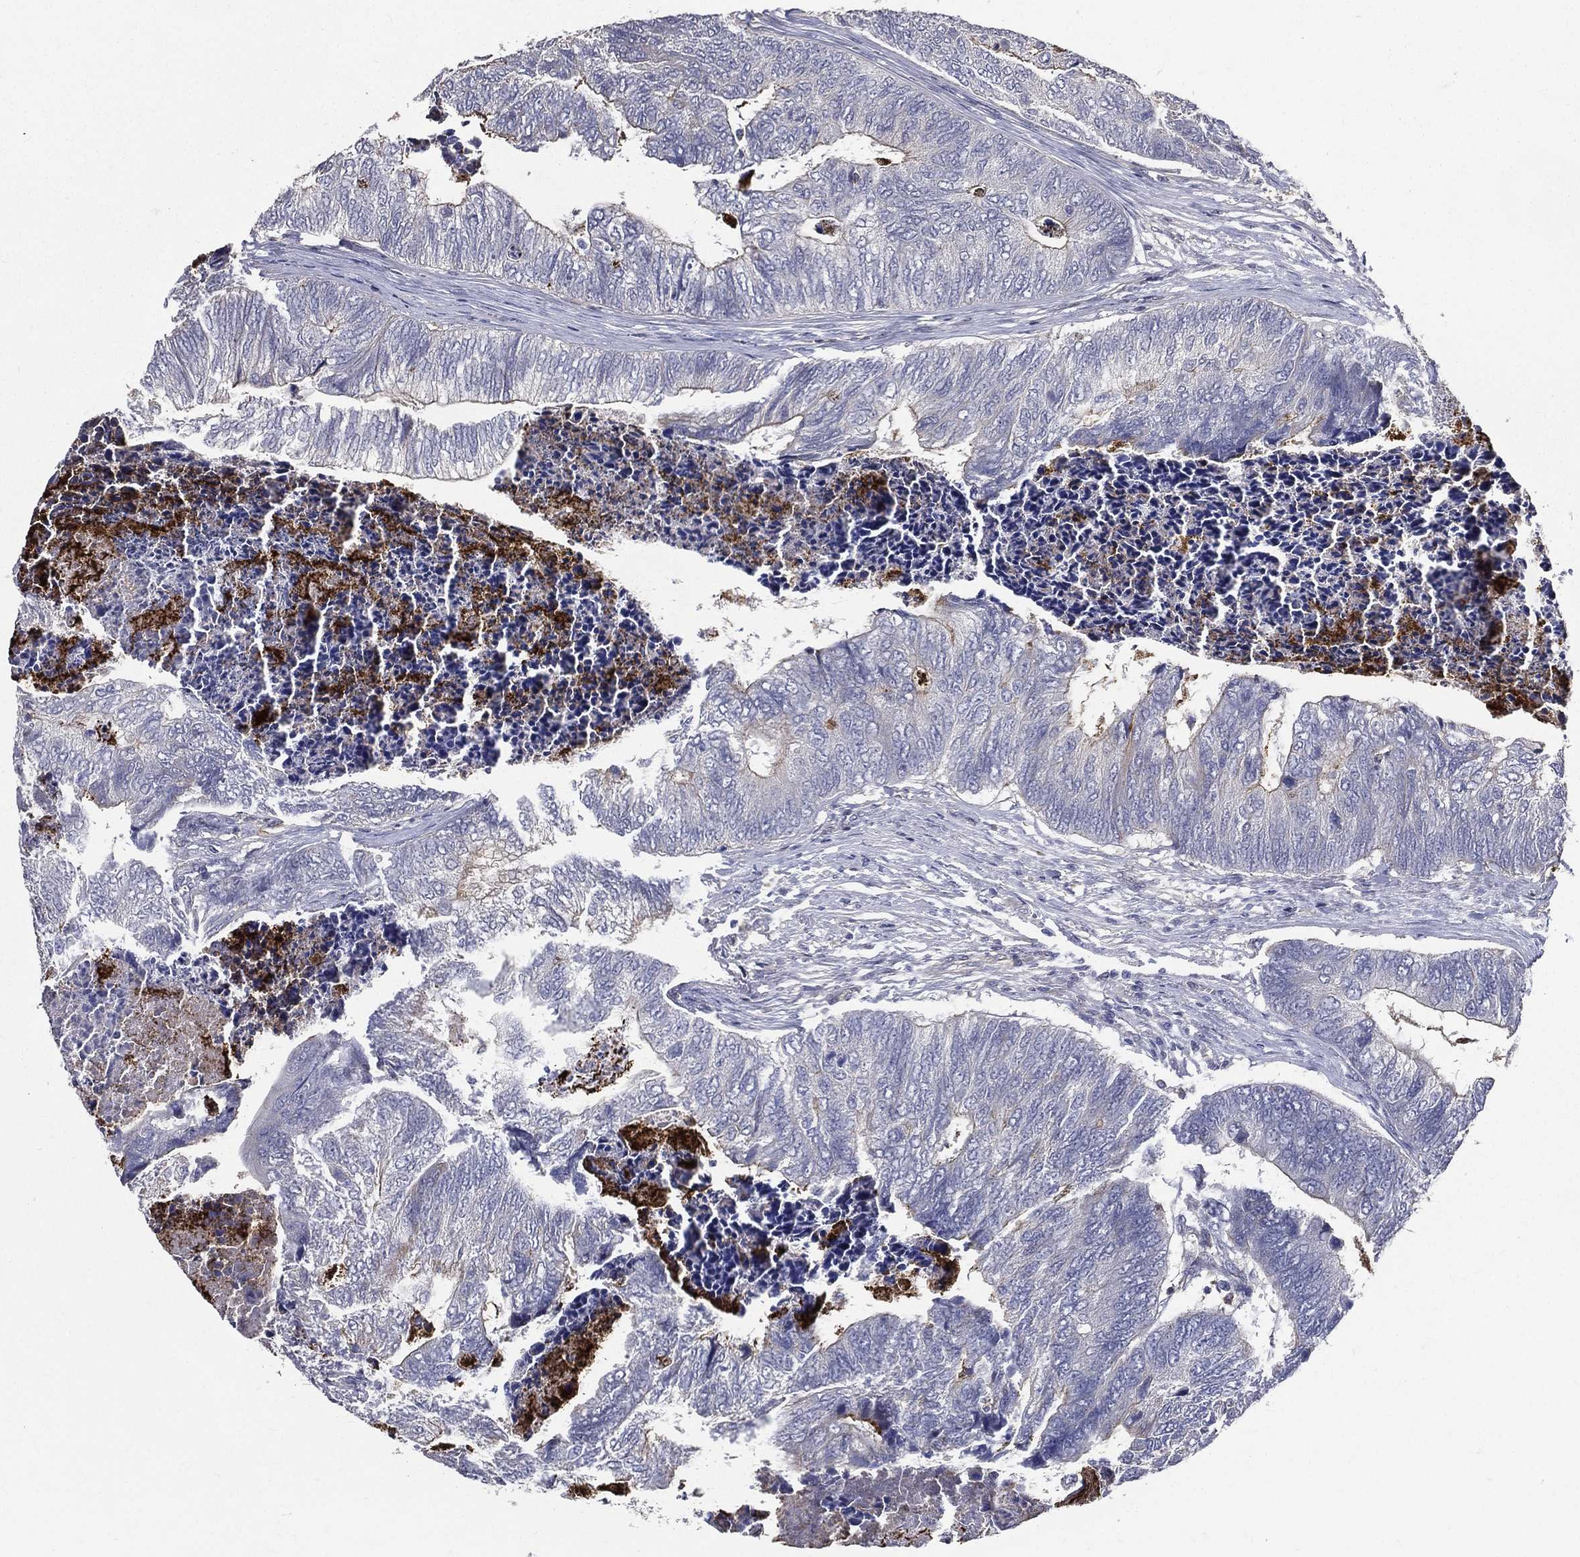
{"staining": {"intensity": "negative", "quantity": "none", "location": "none"}, "tissue": "colorectal cancer", "cell_type": "Tumor cells", "image_type": "cancer", "snomed": [{"axis": "morphology", "description": "Adenocarcinoma, NOS"}, {"axis": "topography", "description": "Colon"}], "caption": "Immunohistochemistry (IHC) photomicrograph of neoplastic tissue: human colorectal cancer (adenocarcinoma) stained with DAB reveals no significant protein staining in tumor cells. (DAB immunohistochemistry, high magnification).", "gene": "SERPINB2", "patient": {"sex": "female", "age": 67}}